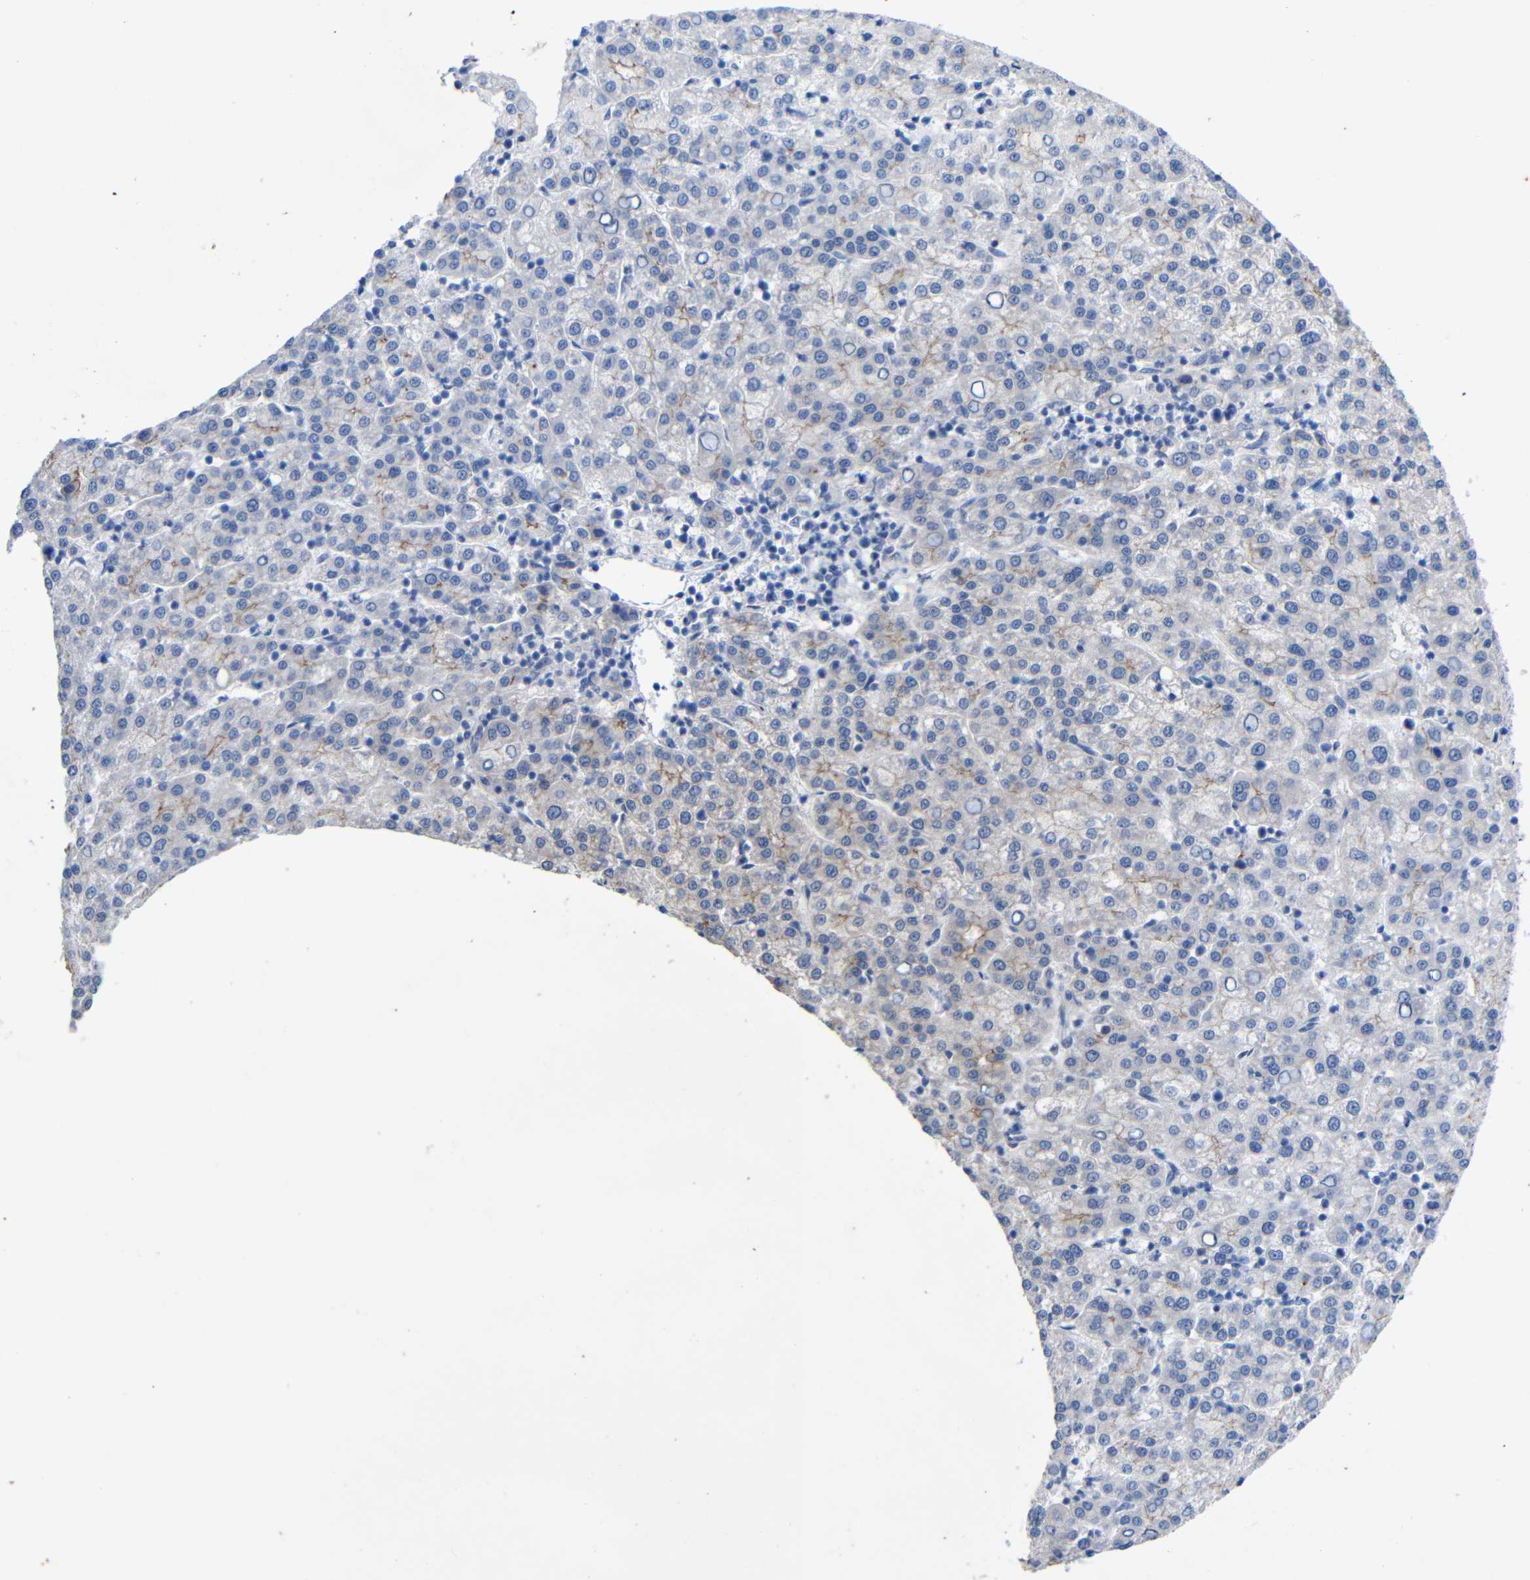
{"staining": {"intensity": "moderate", "quantity": "<25%", "location": "cytoplasmic/membranous"}, "tissue": "liver cancer", "cell_type": "Tumor cells", "image_type": "cancer", "snomed": [{"axis": "morphology", "description": "Carcinoma, Hepatocellular, NOS"}, {"axis": "topography", "description": "Liver"}], "caption": "Immunohistochemistry photomicrograph of liver cancer stained for a protein (brown), which displays low levels of moderate cytoplasmic/membranous staining in about <25% of tumor cells.", "gene": "CGNL1", "patient": {"sex": "female", "age": 58}}